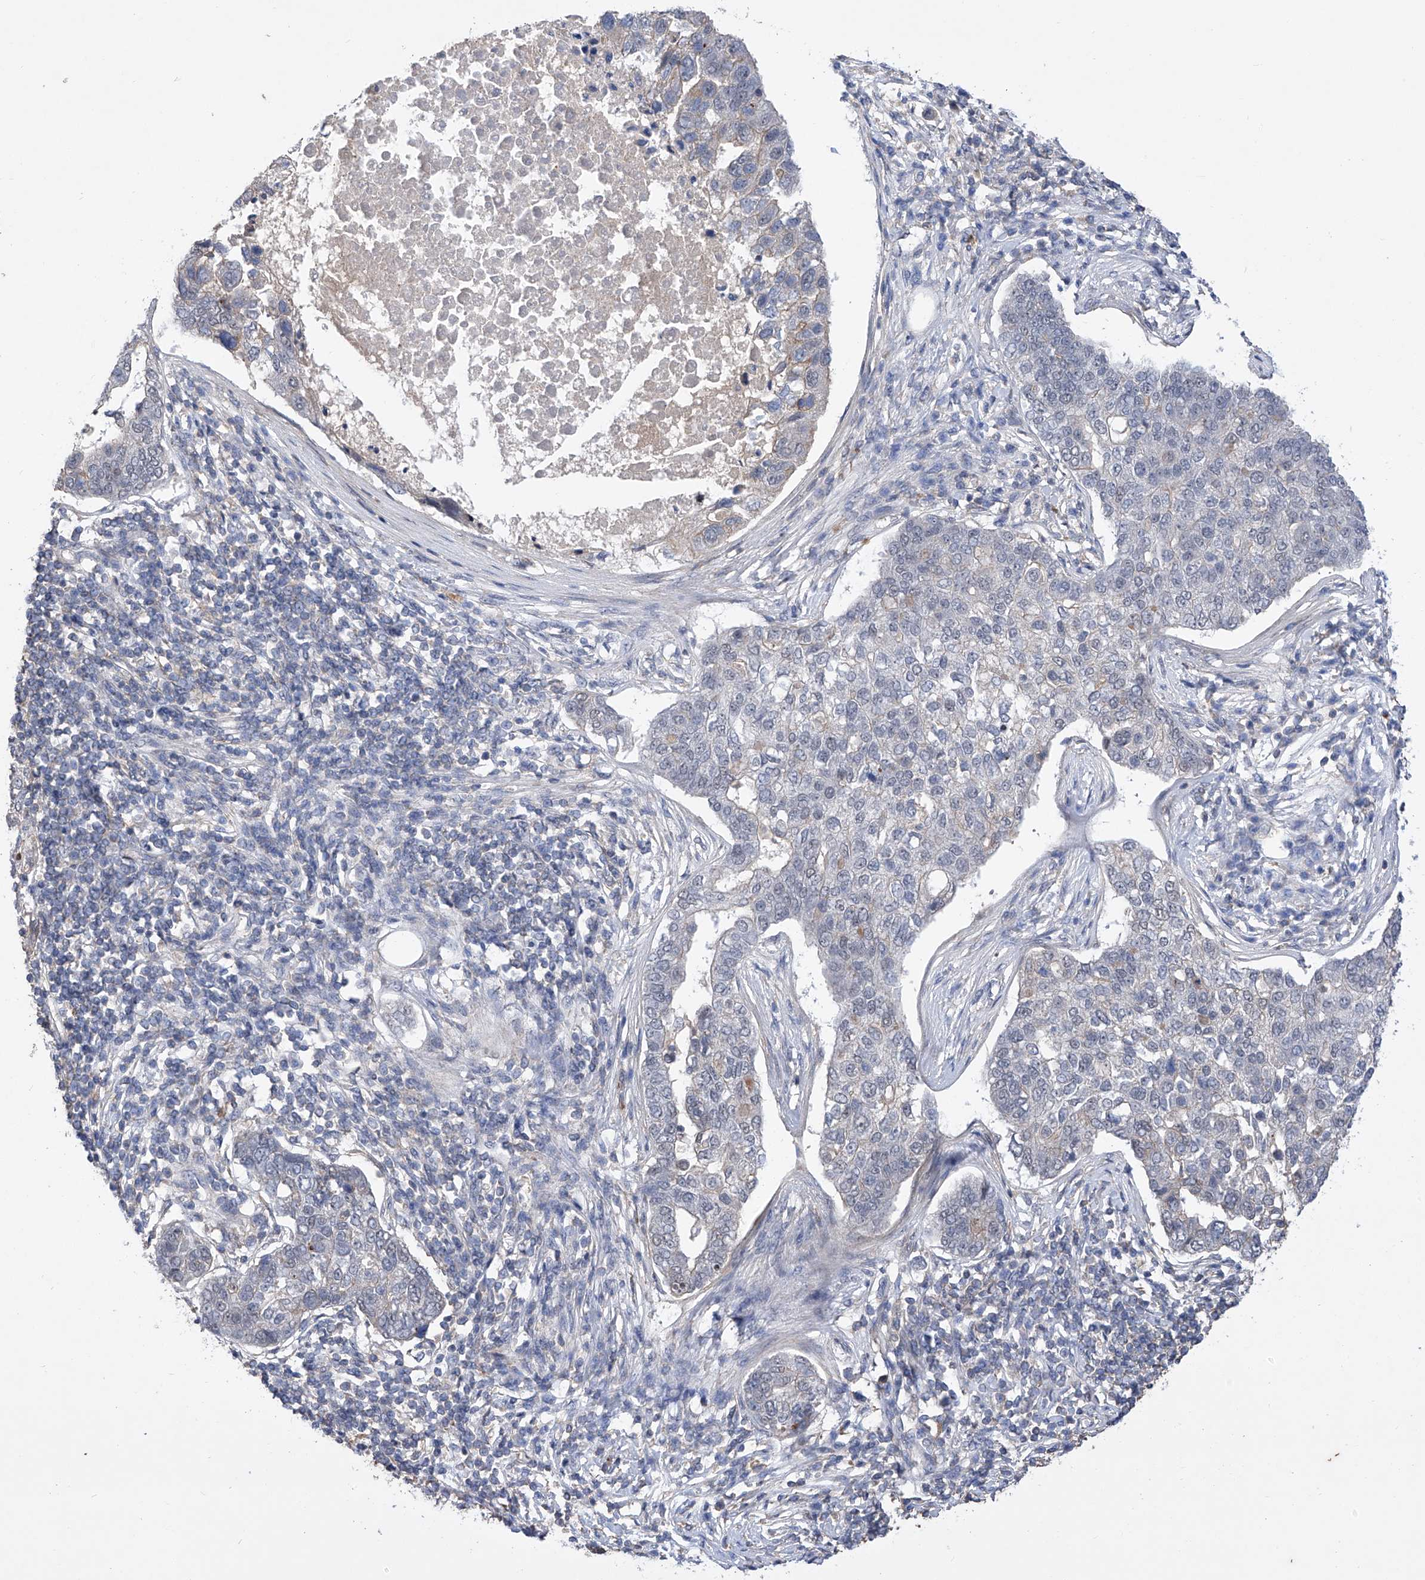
{"staining": {"intensity": "negative", "quantity": "none", "location": "none"}, "tissue": "pancreatic cancer", "cell_type": "Tumor cells", "image_type": "cancer", "snomed": [{"axis": "morphology", "description": "Adenocarcinoma, NOS"}, {"axis": "topography", "description": "Pancreas"}], "caption": "Immunohistochemistry (IHC) of adenocarcinoma (pancreatic) displays no staining in tumor cells. (Brightfield microscopy of DAB immunohistochemistry at high magnification).", "gene": "KIFC2", "patient": {"sex": "female", "age": 61}}